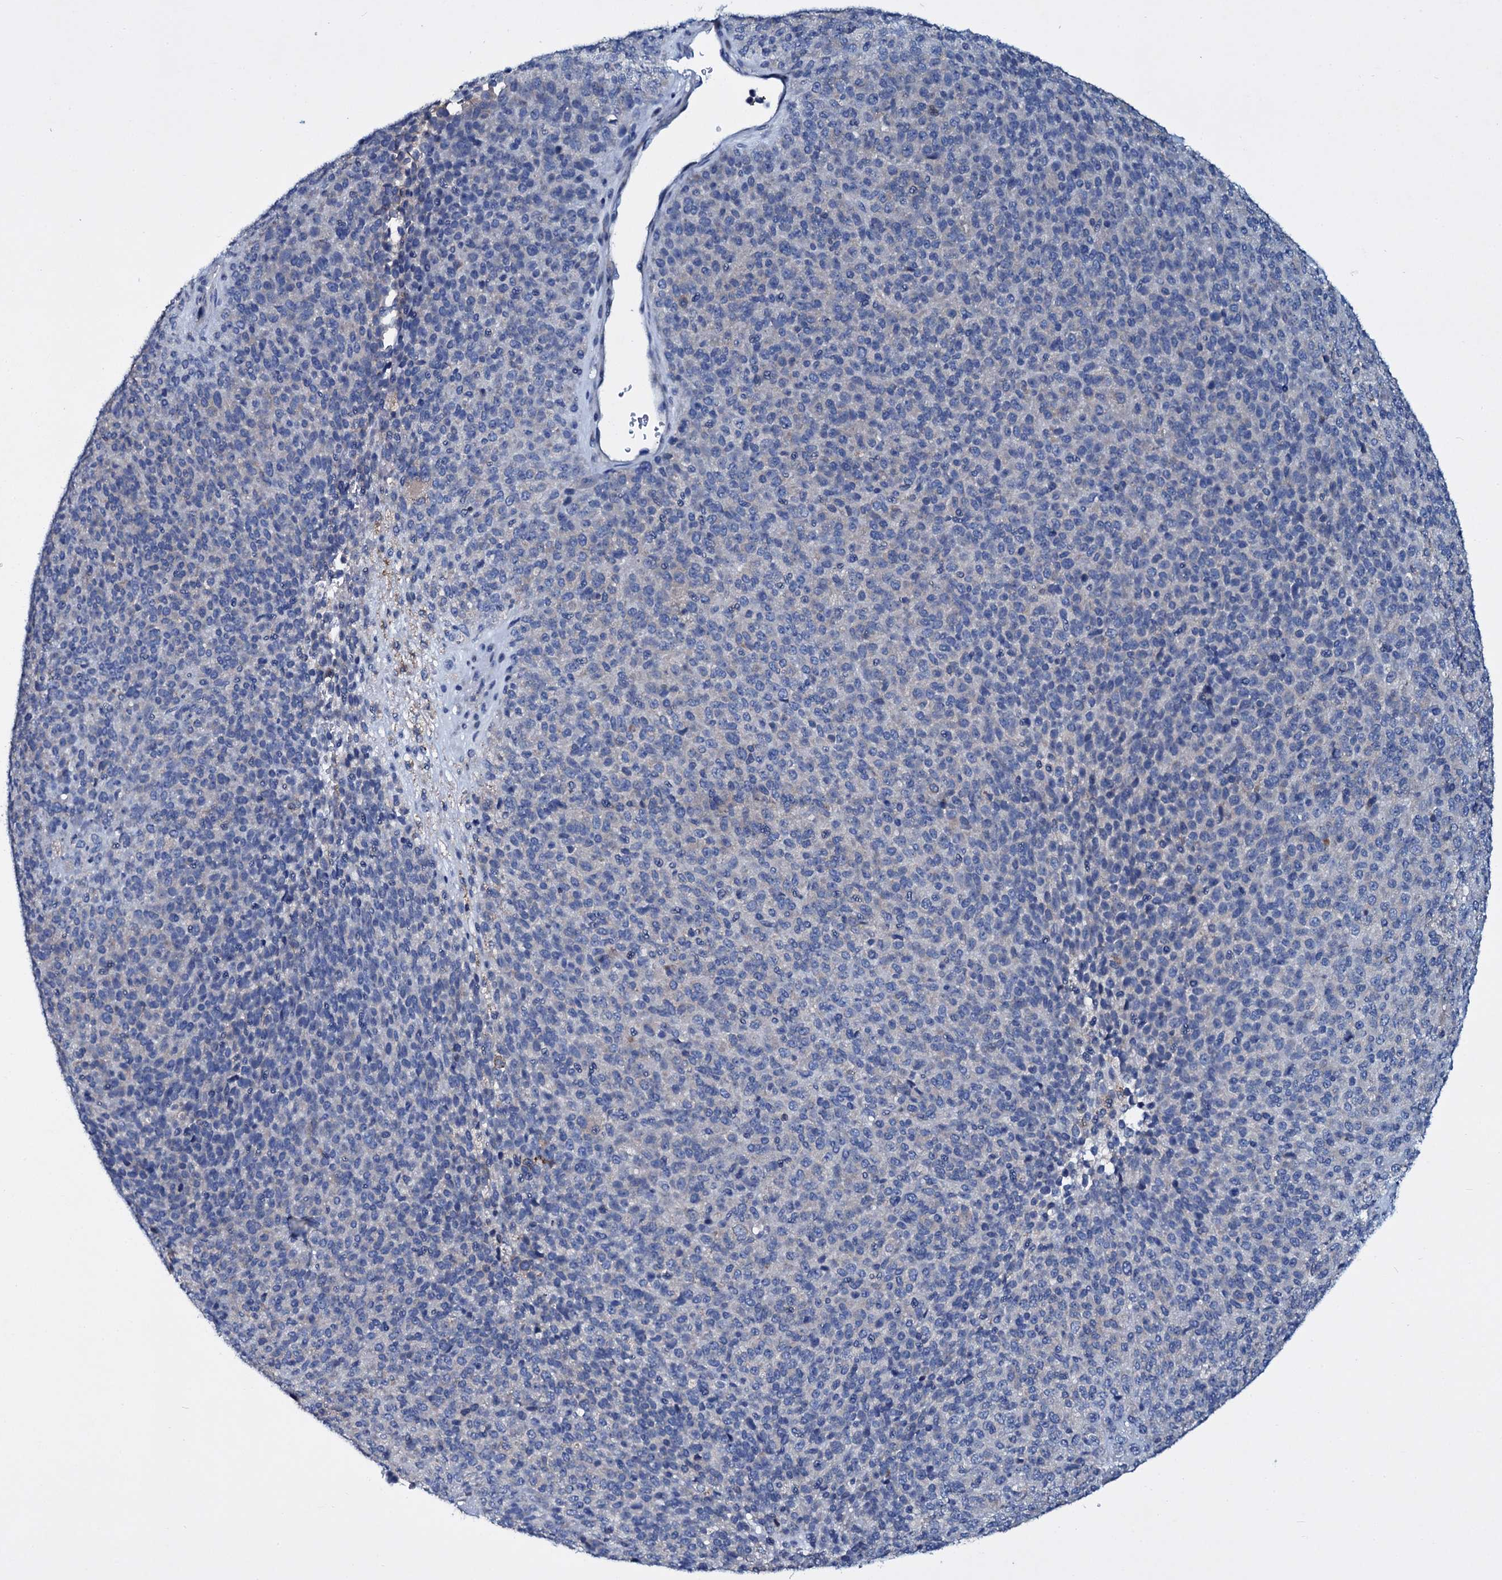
{"staining": {"intensity": "negative", "quantity": "none", "location": "none"}, "tissue": "melanoma", "cell_type": "Tumor cells", "image_type": "cancer", "snomed": [{"axis": "morphology", "description": "Malignant melanoma, Metastatic site"}, {"axis": "topography", "description": "Brain"}], "caption": "Tumor cells are negative for protein expression in human malignant melanoma (metastatic site).", "gene": "TPGS2", "patient": {"sex": "female", "age": 56}}